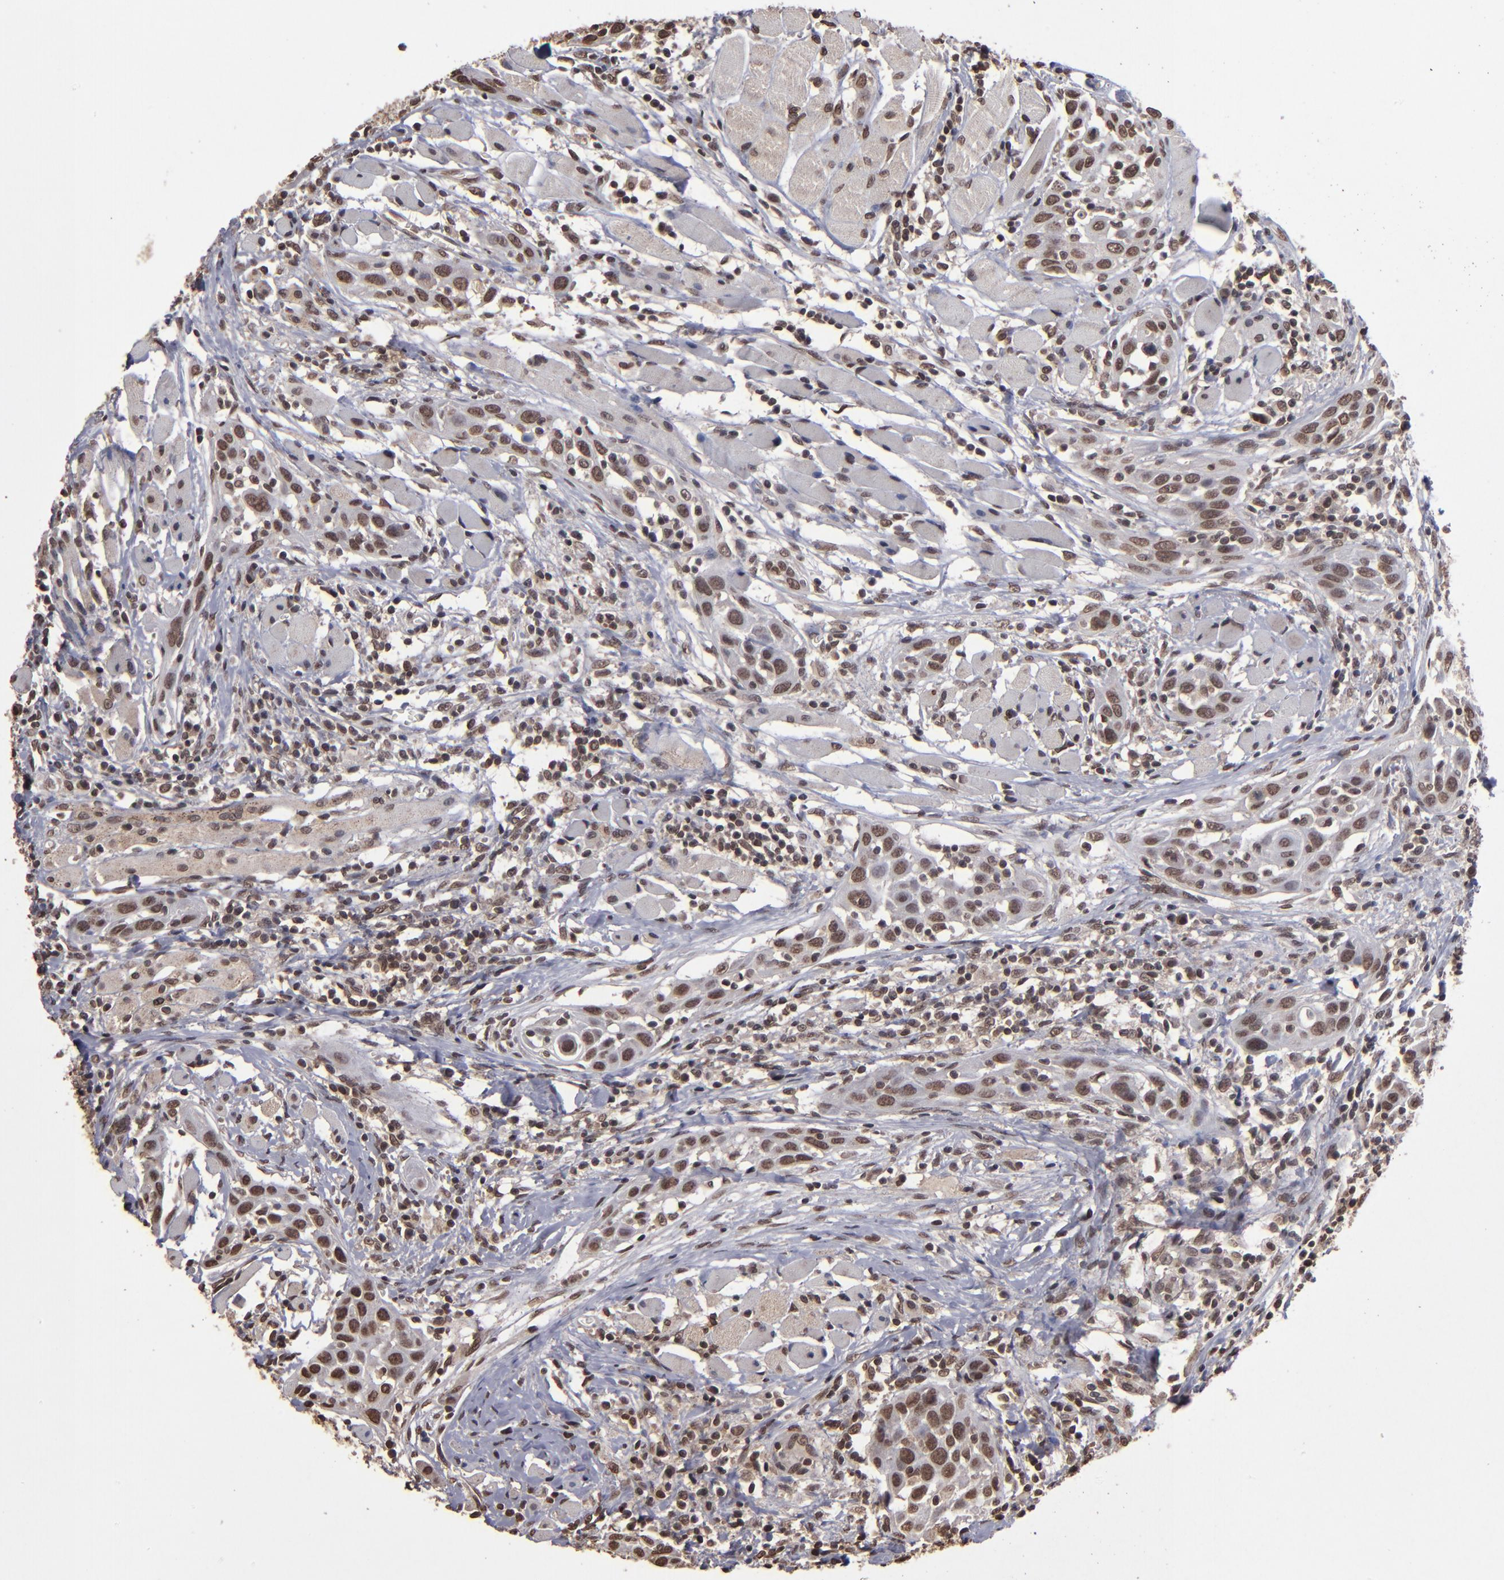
{"staining": {"intensity": "moderate", "quantity": ">75%", "location": "nuclear"}, "tissue": "head and neck cancer", "cell_type": "Tumor cells", "image_type": "cancer", "snomed": [{"axis": "morphology", "description": "Squamous cell carcinoma, NOS"}, {"axis": "topography", "description": "Oral tissue"}, {"axis": "topography", "description": "Head-Neck"}], "caption": "Protein expression analysis of human head and neck cancer reveals moderate nuclear positivity in about >75% of tumor cells. The staining was performed using DAB (3,3'-diaminobenzidine), with brown indicating positive protein expression. Nuclei are stained blue with hematoxylin.", "gene": "AKT1", "patient": {"sex": "female", "age": 50}}